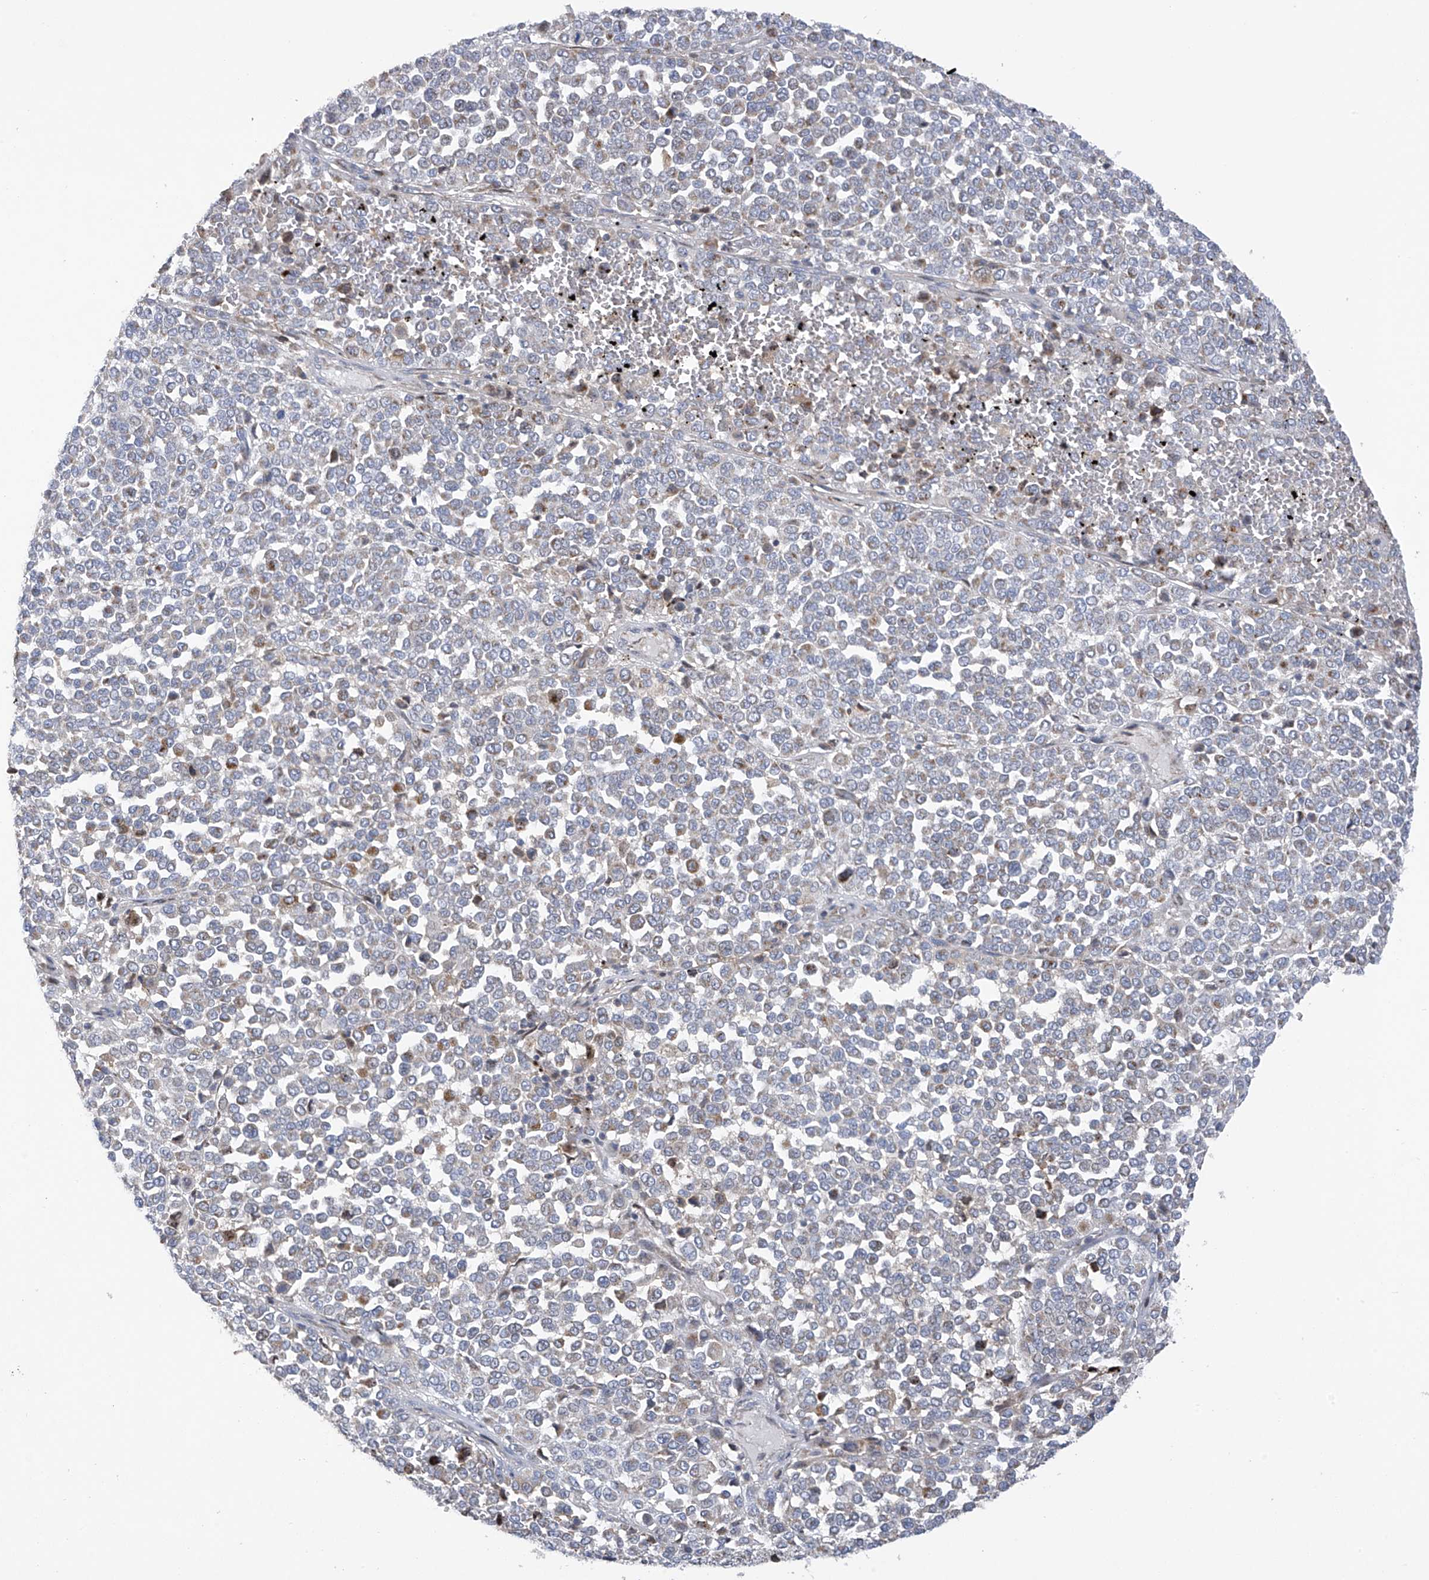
{"staining": {"intensity": "weak", "quantity": "<25%", "location": "cytoplasmic/membranous"}, "tissue": "melanoma", "cell_type": "Tumor cells", "image_type": "cancer", "snomed": [{"axis": "morphology", "description": "Malignant melanoma, Metastatic site"}, {"axis": "topography", "description": "Pancreas"}], "caption": "Malignant melanoma (metastatic site) was stained to show a protein in brown. There is no significant staining in tumor cells.", "gene": "SLCO4A1", "patient": {"sex": "female", "age": 30}}